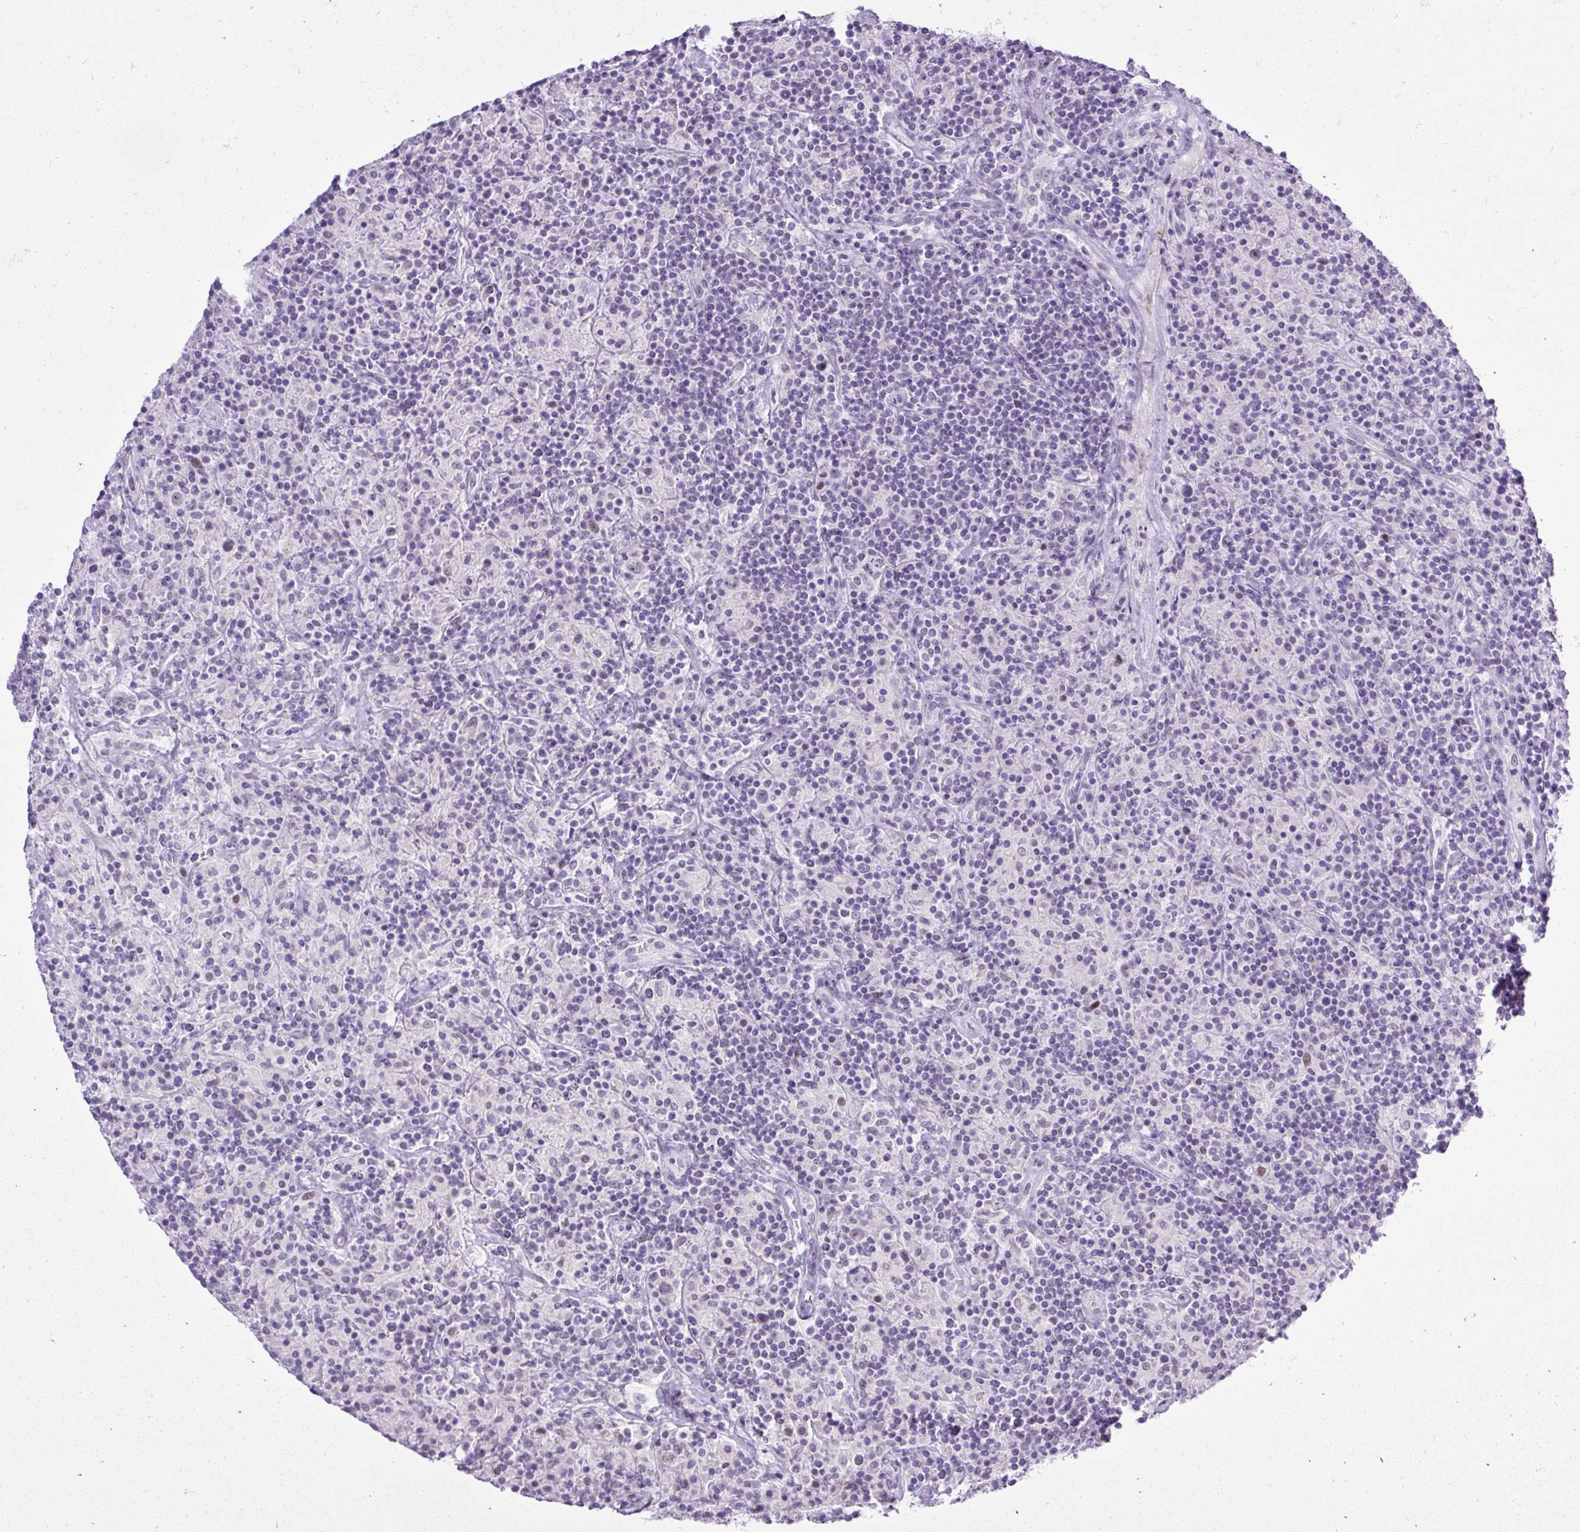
{"staining": {"intensity": "negative", "quantity": "none", "location": "none"}, "tissue": "lymphoma", "cell_type": "Tumor cells", "image_type": "cancer", "snomed": [{"axis": "morphology", "description": "Hodgkin's disease, NOS"}, {"axis": "topography", "description": "Lymph node"}], "caption": "Immunohistochemistry micrograph of neoplastic tissue: human lymphoma stained with DAB reveals no significant protein staining in tumor cells.", "gene": "WNT10B", "patient": {"sex": "male", "age": 70}}